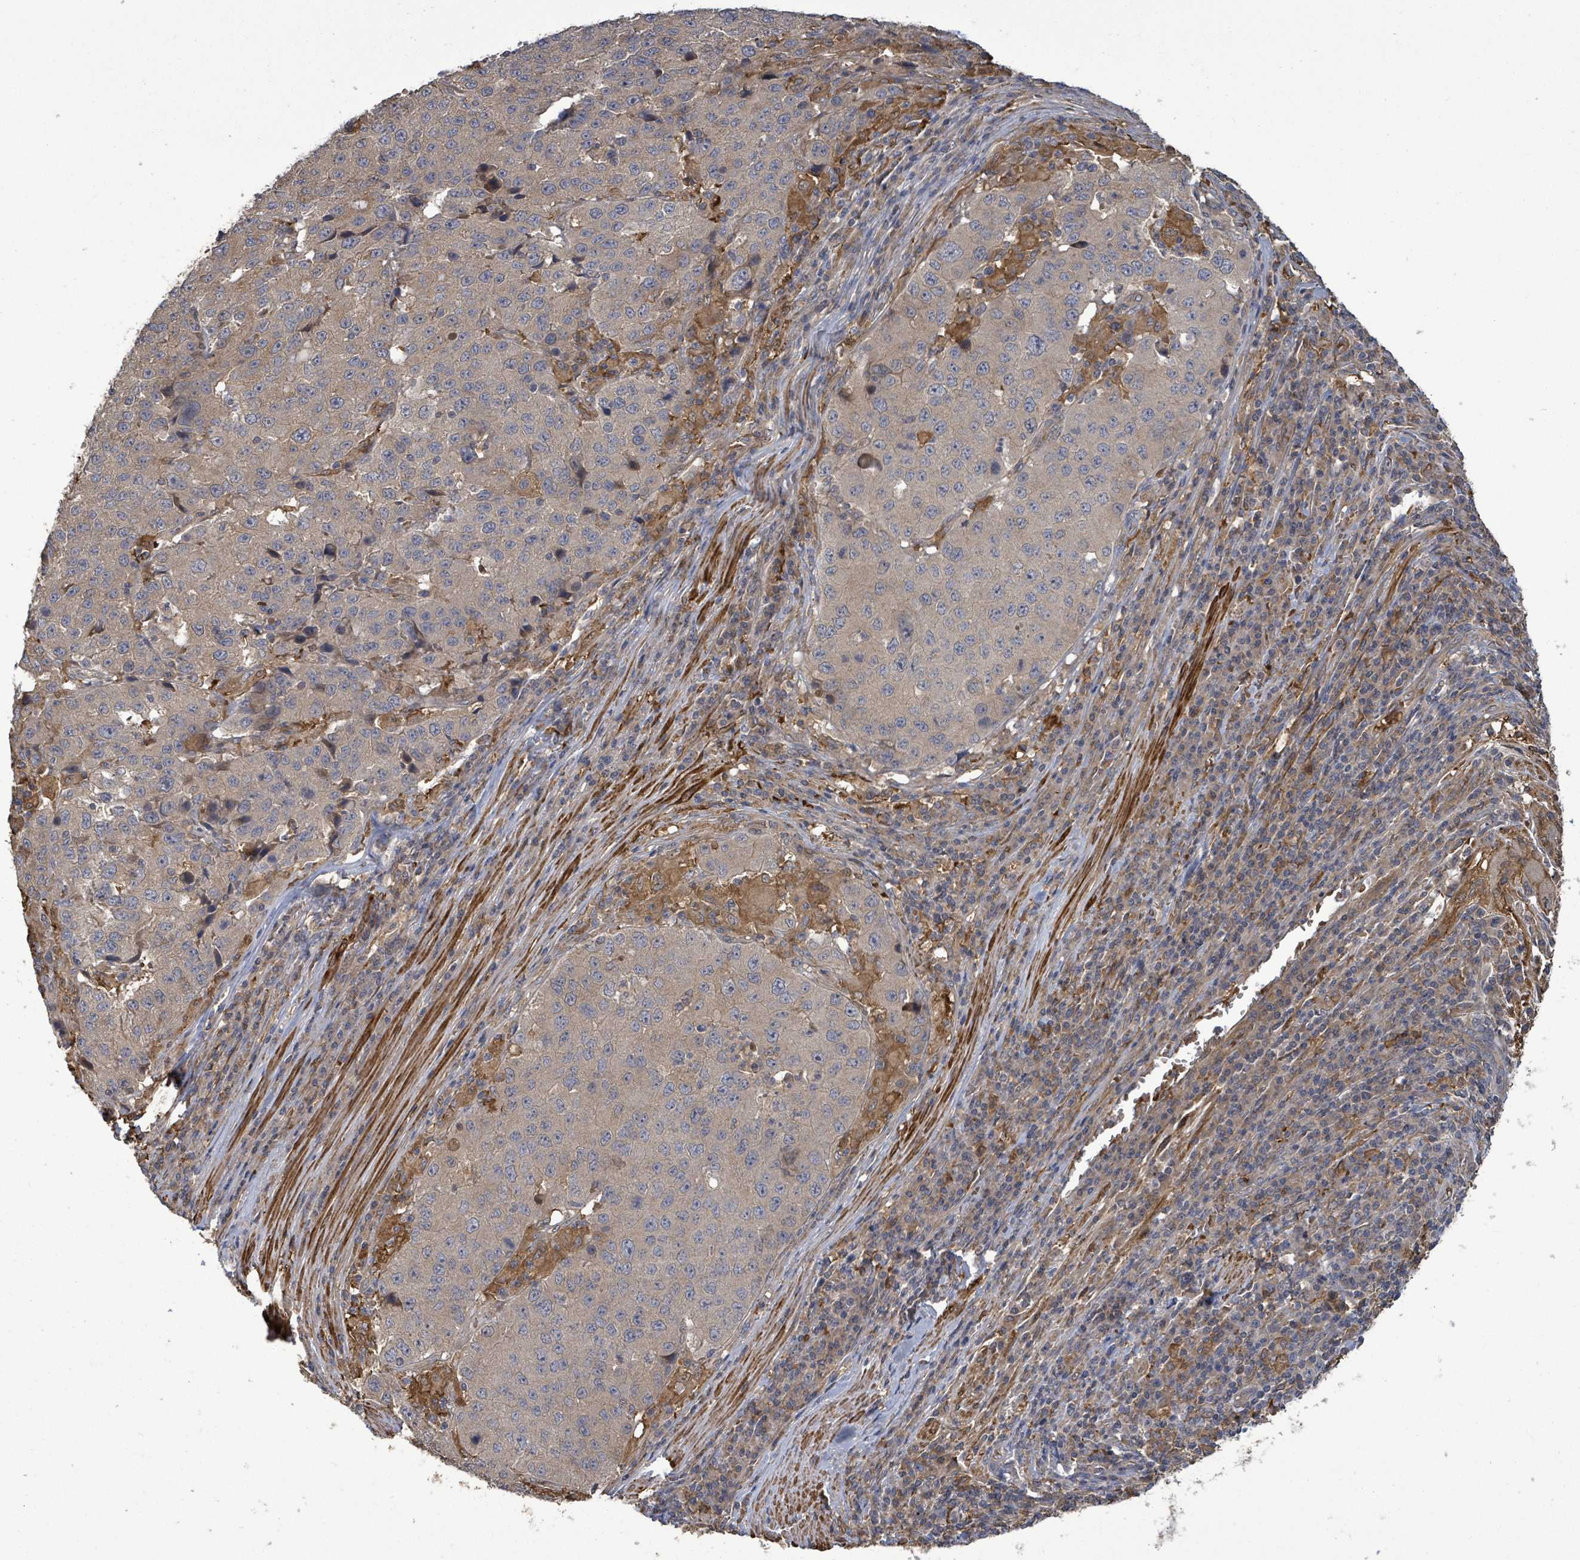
{"staining": {"intensity": "weak", "quantity": "25%-75%", "location": "cytoplasmic/membranous"}, "tissue": "stomach cancer", "cell_type": "Tumor cells", "image_type": "cancer", "snomed": [{"axis": "morphology", "description": "Adenocarcinoma, NOS"}, {"axis": "topography", "description": "Stomach"}], "caption": "This histopathology image exhibits IHC staining of stomach adenocarcinoma, with low weak cytoplasmic/membranous positivity in approximately 25%-75% of tumor cells.", "gene": "MAP3K6", "patient": {"sex": "male", "age": 71}}